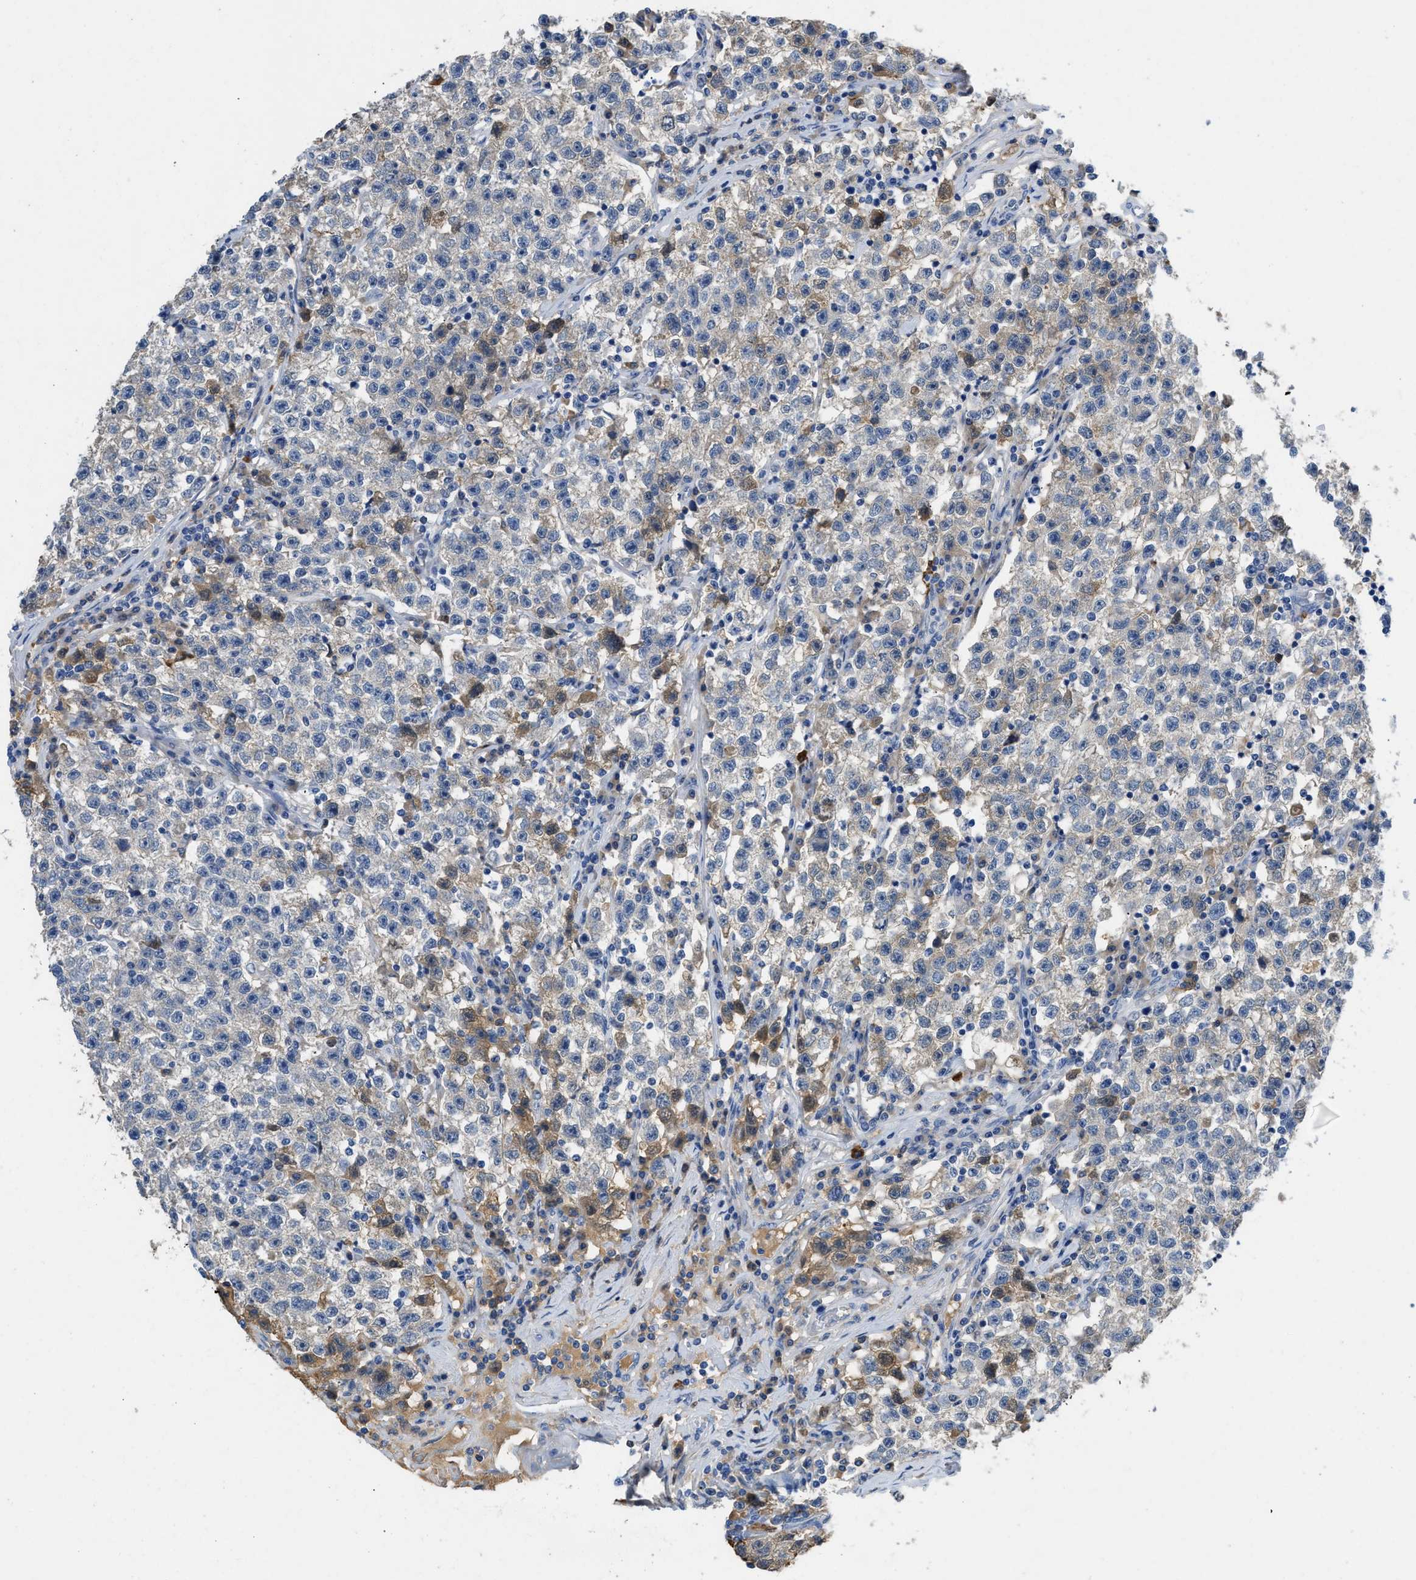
{"staining": {"intensity": "moderate", "quantity": "<25%", "location": "cytoplasmic/membranous"}, "tissue": "testis cancer", "cell_type": "Tumor cells", "image_type": "cancer", "snomed": [{"axis": "morphology", "description": "Seminoma, NOS"}, {"axis": "topography", "description": "Testis"}], "caption": "This image displays IHC staining of human testis cancer, with low moderate cytoplasmic/membranous positivity in approximately <25% of tumor cells.", "gene": "SPEG", "patient": {"sex": "male", "age": 22}}